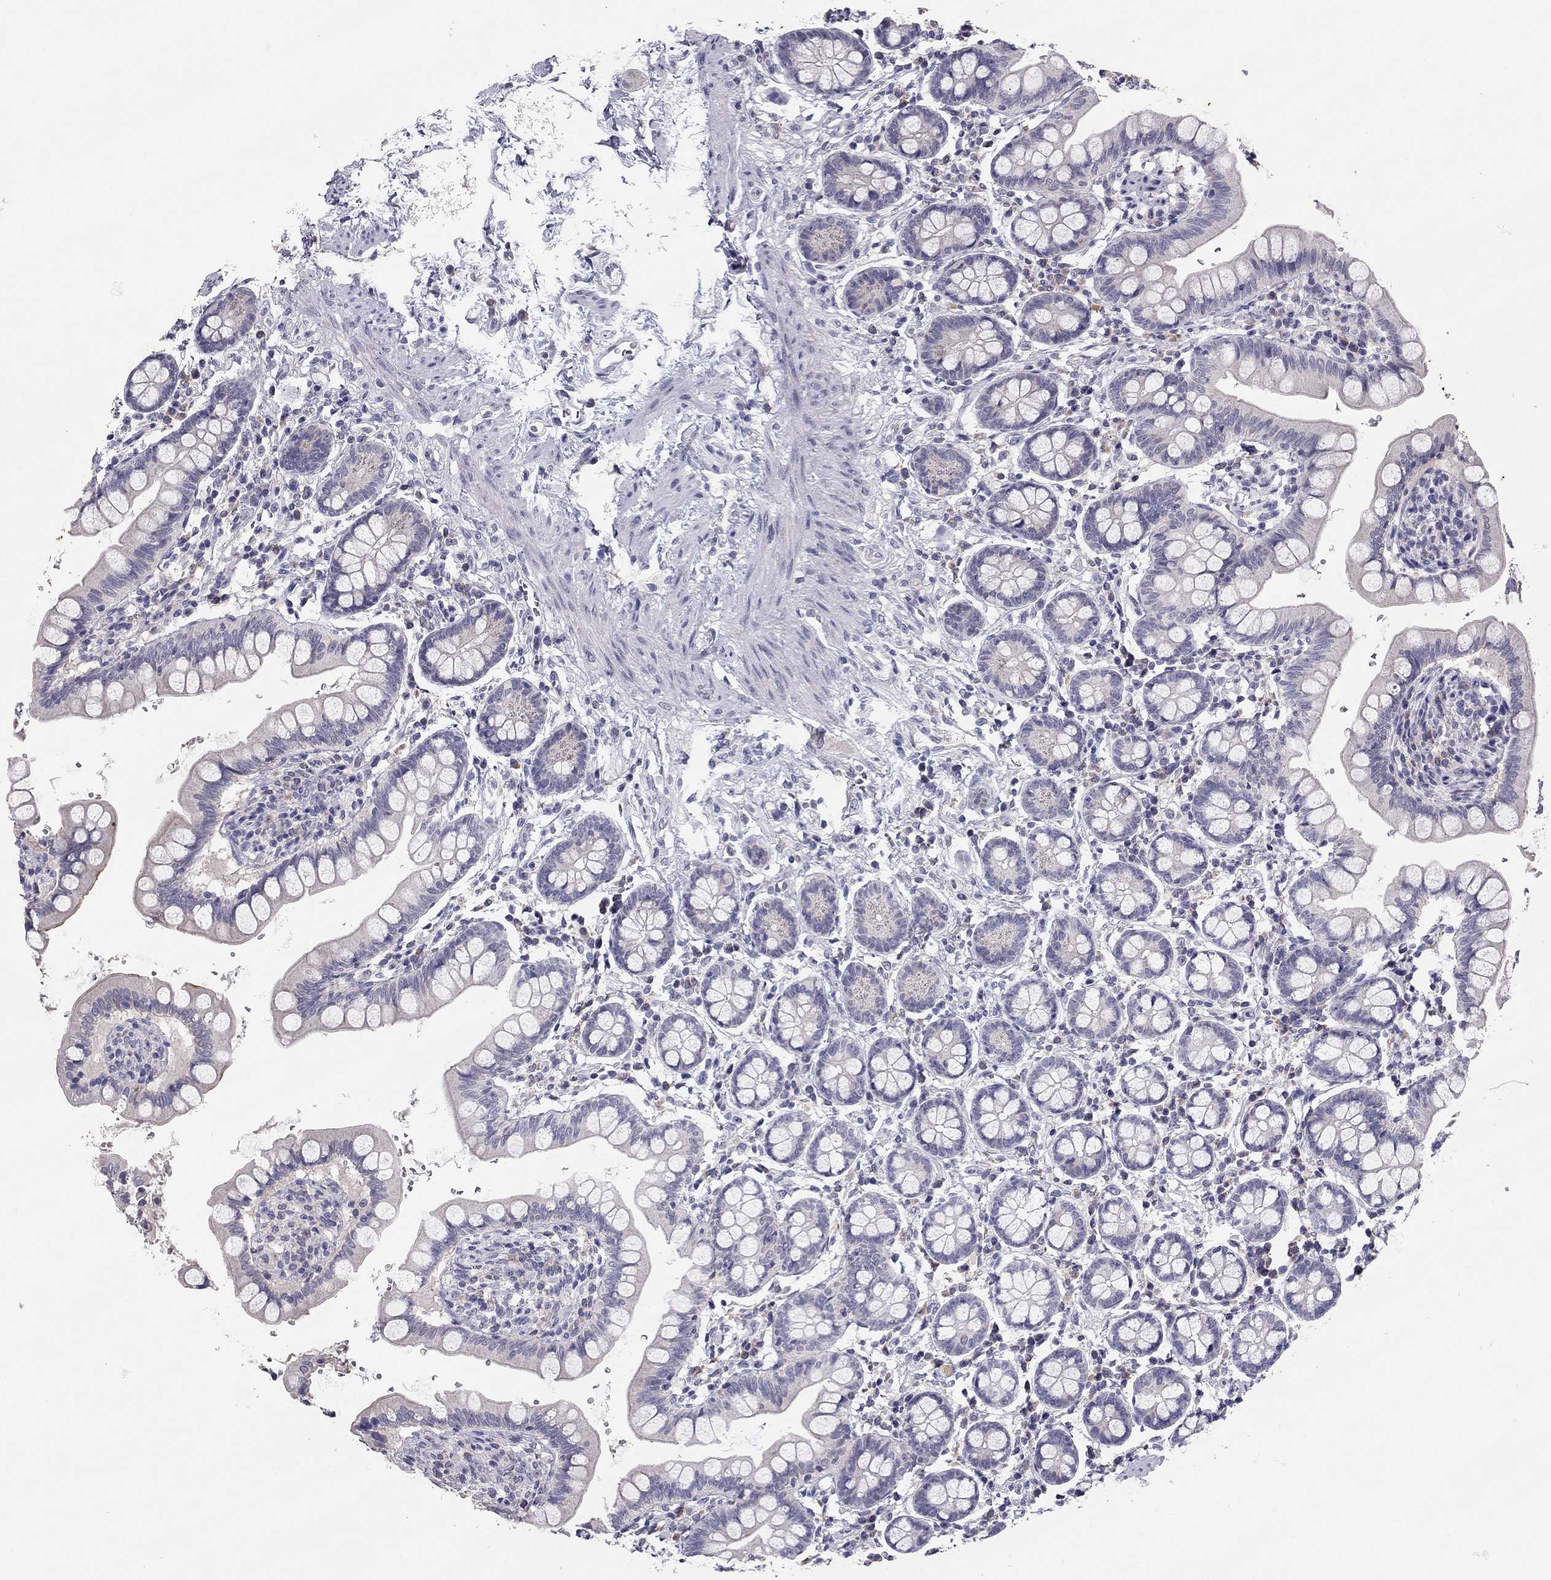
{"staining": {"intensity": "strong", "quantity": "<25%", "location": "cytoplasmic/membranous"}, "tissue": "small intestine", "cell_type": "Glandular cells", "image_type": "normal", "snomed": [{"axis": "morphology", "description": "Normal tissue, NOS"}, {"axis": "topography", "description": "Small intestine"}], "caption": "Glandular cells display medium levels of strong cytoplasmic/membranous staining in approximately <25% of cells in normal human small intestine. (DAB = brown stain, brightfield microscopy at high magnification).", "gene": "SCARB1", "patient": {"sex": "female", "age": 56}}